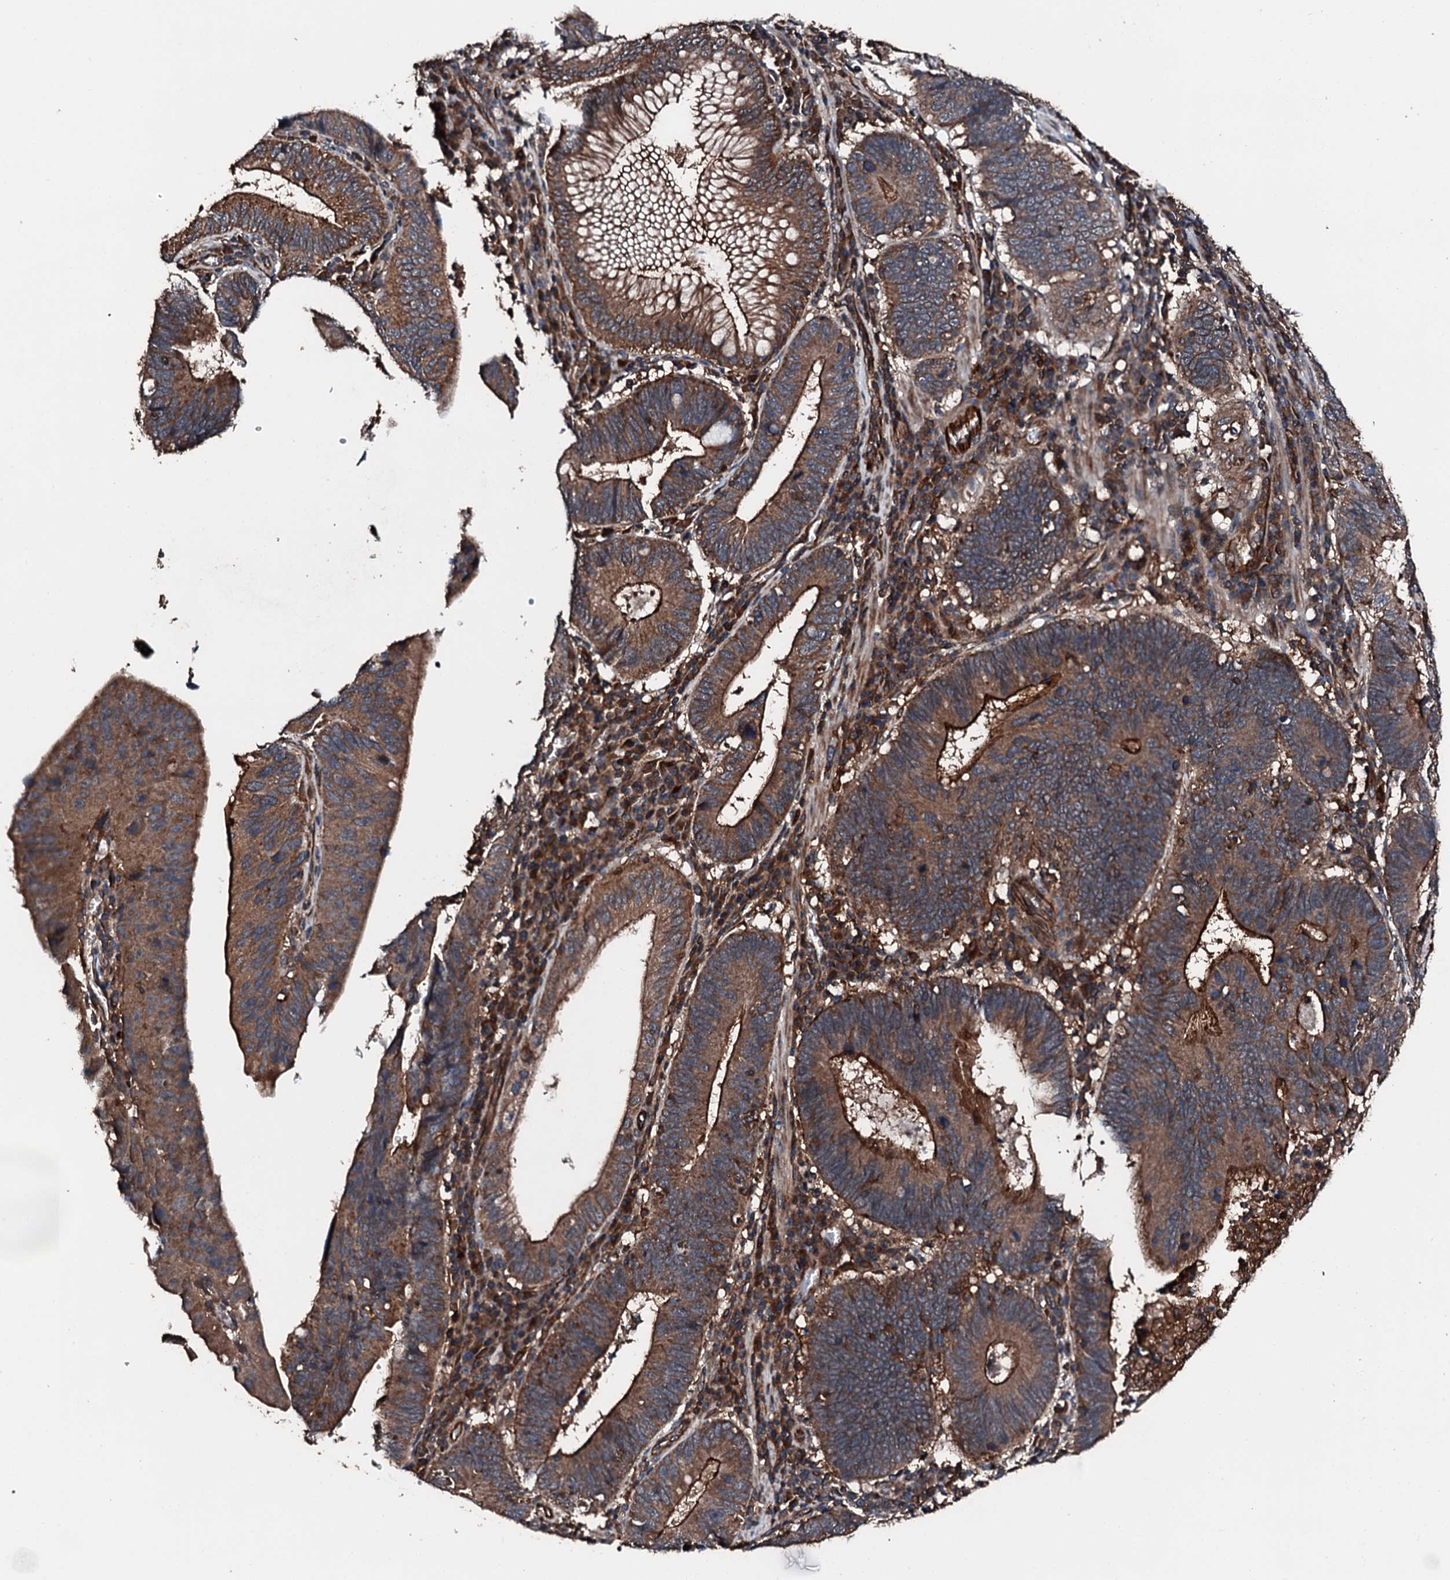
{"staining": {"intensity": "strong", "quantity": ">75%", "location": "cytoplasmic/membranous"}, "tissue": "stomach cancer", "cell_type": "Tumor cells", "image_type": "cancer", "snomed": [{"axis": "morphology", "description": "Adenocarcinoma, NOS"}, {"axis": "topography", "description": "Stomach"}], "caption": "There is high levels of strong cytoplasmic/membranous expression in tumor cells of stomach adenocarcinoma, as demonstrated by immunohistochemical staining (brown color).", "gene": "FGD4", "patient": {"sex": "male", "age": 59}}